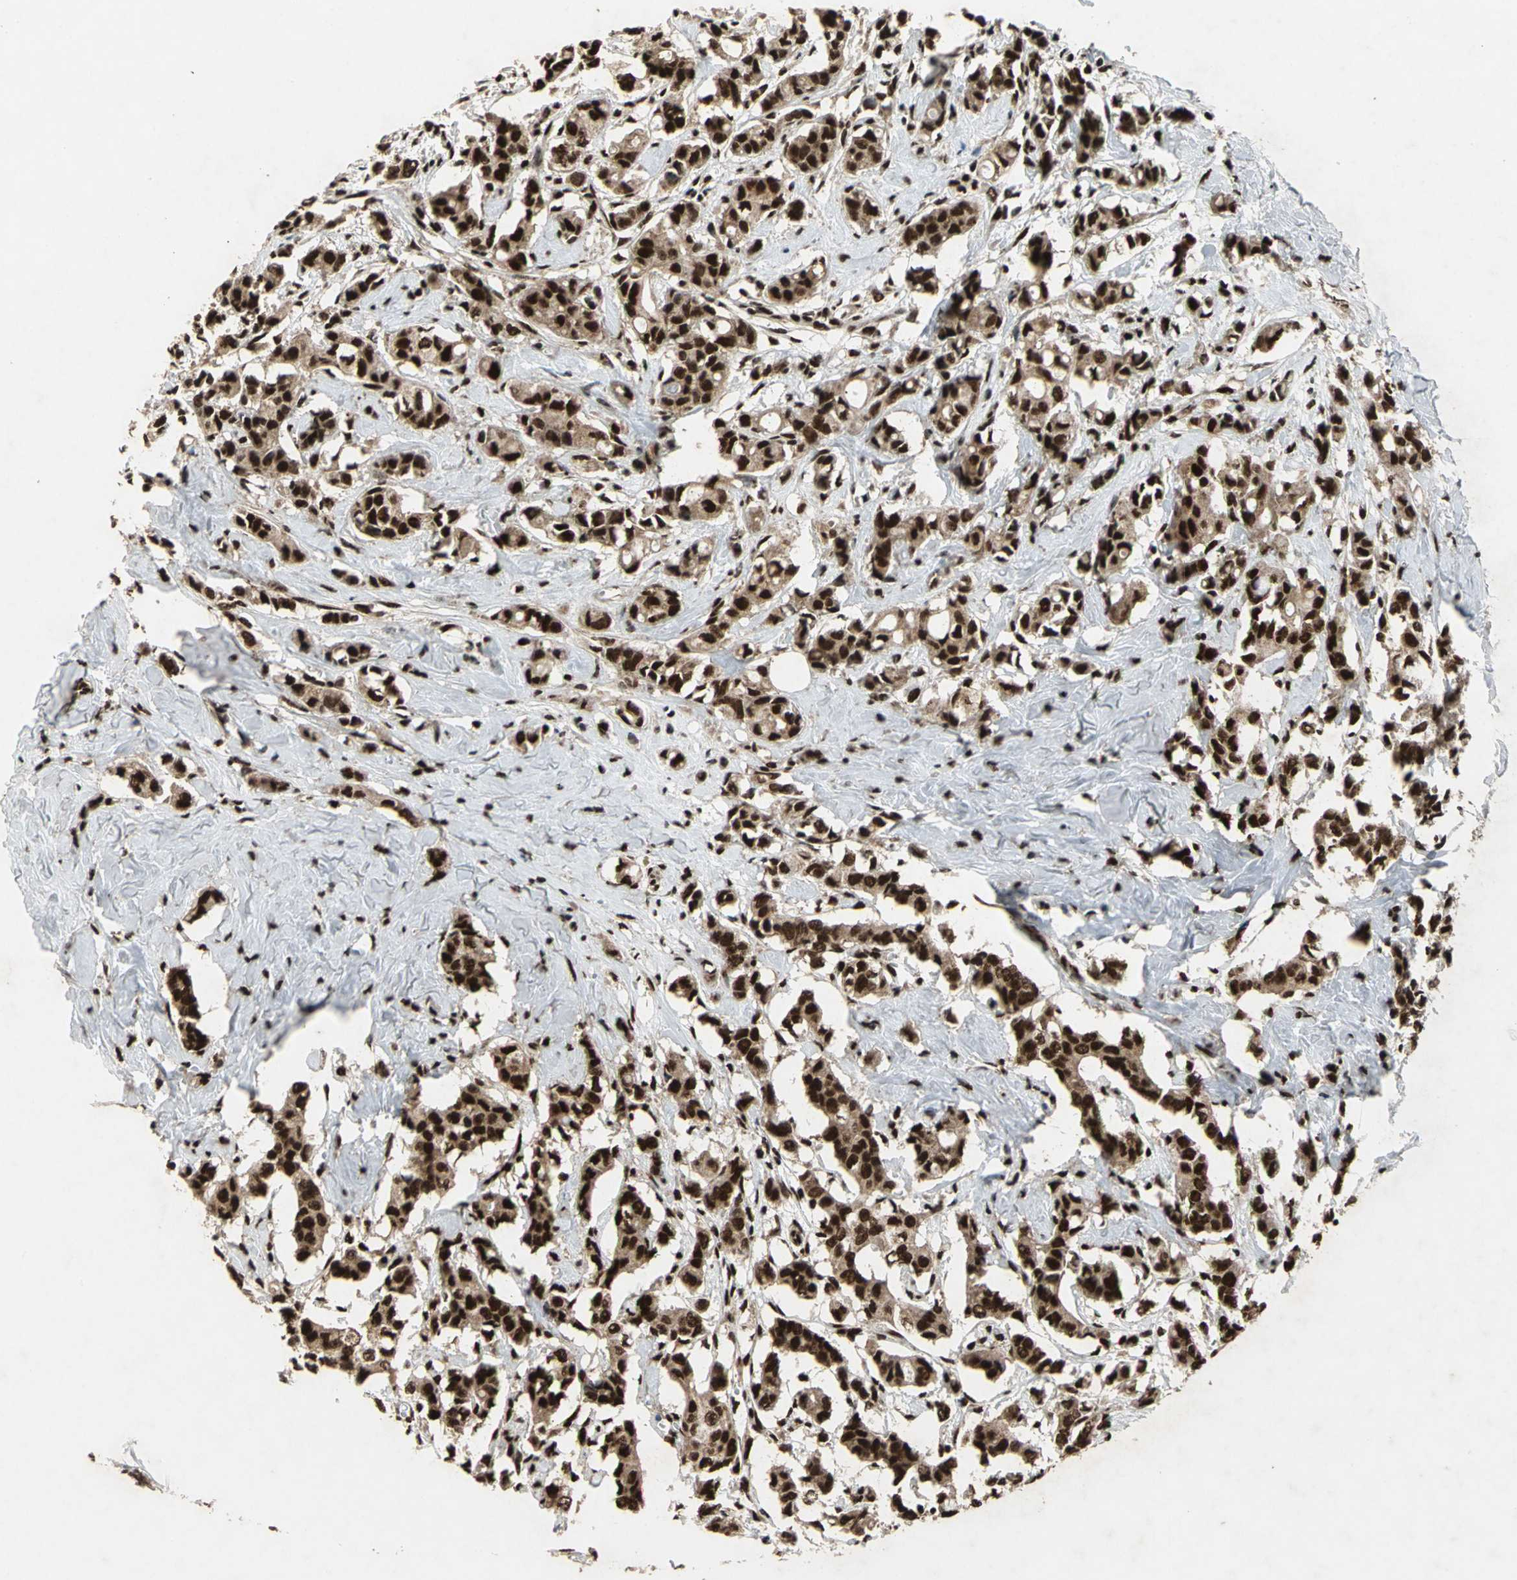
{"staining": {"intensity": "strong", "quantity": ">75%", "location": "nuclear"}, "tissue": "breast cancer", "cell_type": "Tumor cells", "image_type": "cancer", "snomed": [{"axis": "morphology", "description": "Duct carcinoma"}, {"axis": "topography", "description": "Breast"}], "caption": "Approximately >75% of tumor cells in breast invasive ductal carcinoma show strong nuclear protein staining as visualized by brown immunohistochemical staining.", "gene": "MTA2", "patient": {"sex": "female", "age": 84}}